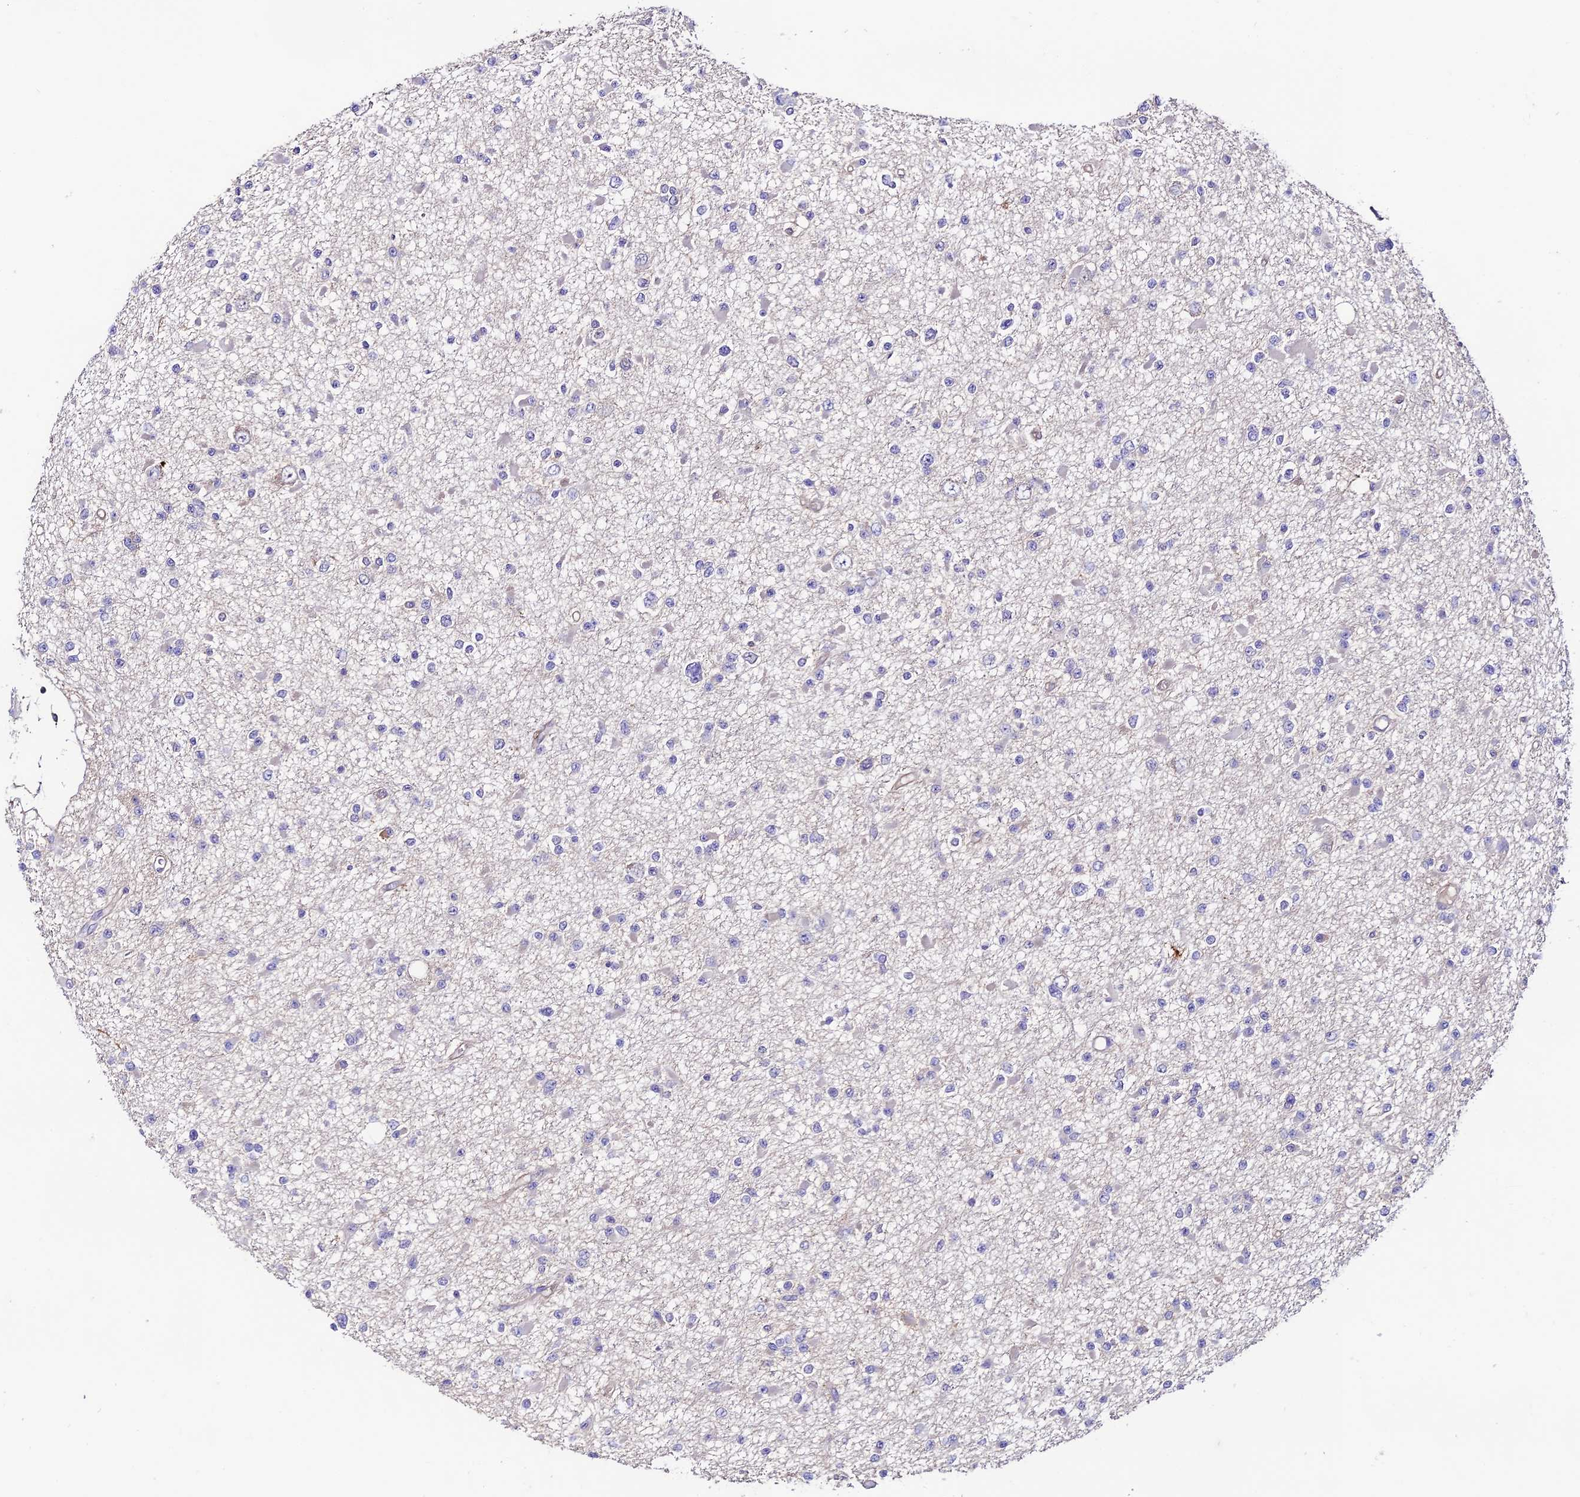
{"staining": {"intensity": "negative", "quantity": "none", "location": "none"}, "tissue": "glioma", "cell_type": "Tumor cells", "image_type": "cancer", "snomed": [{"axis": "morphology", "description": "Glioma, malignant, Low grade"}, {"axis": "topography", "description": "Brain"}], "caption": "IHC of human low-grade glioma (malignant) displays no staining in tumor cells.", "gene": "BRME1", "patient": {"sex": "female", "age": 22}}